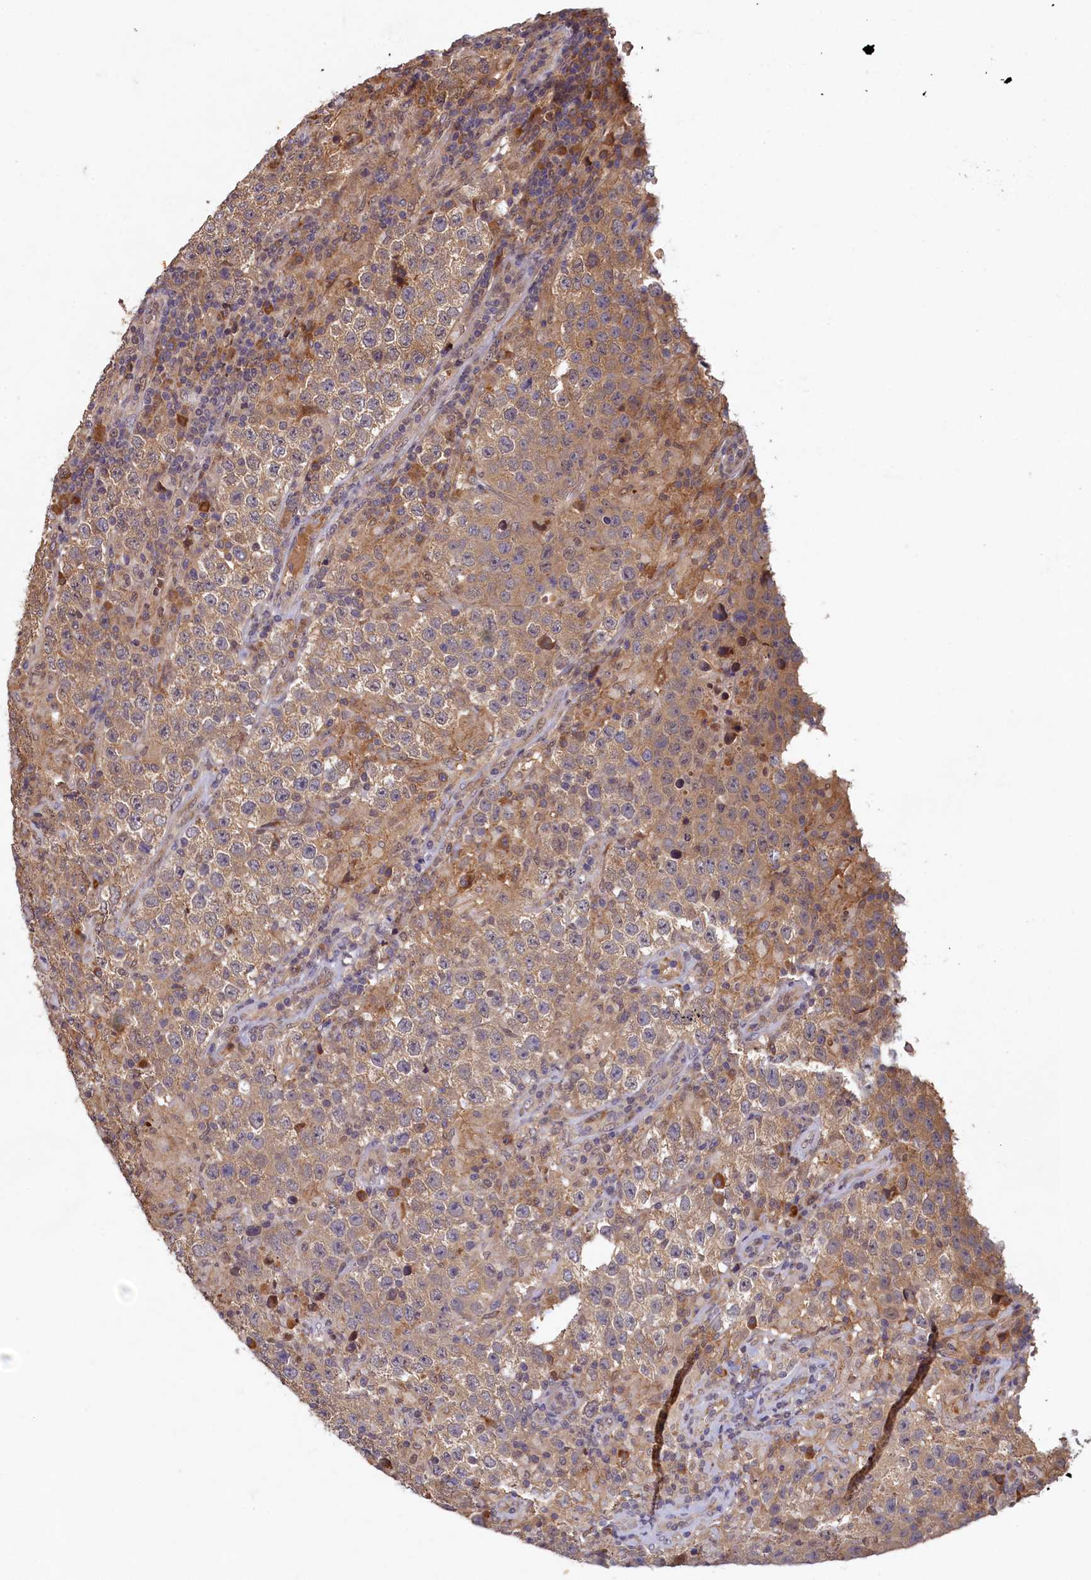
{"staining": {"intensity": "moderate", "quantity": ">75%", "location": "cytoplasmic/membranous"}, "tissue": "testis cancer", "cell_type": "Tumor cells", "image_type": "cancer", "snomed": [{"axis": "morphology", "description": "Normal tissue, NOS"}, {"axis": "morphology", "description": "Urothelial carcinoma, High grade"}, {"axis": "morphology", "description": "Seminoma, NOS"}, {"axis": "morphology", "description": "Carcinoma, Embryonal, NOS"}, {"axis": "topography", "description": "Urinary bladder"}, {"axis": "topography", "description": "Testis"}], "caption": "The image shows immunohistochemical staining of testis embryonal carcinoma. There is moderate cytoplasmic/membranous staining is seen in approximately >75% of tumor cells. The protein is shown in brown color, while the nuclei are stained blue.", "gene": "LCMT2", "patient": {"sex": "male", "age": 41}}